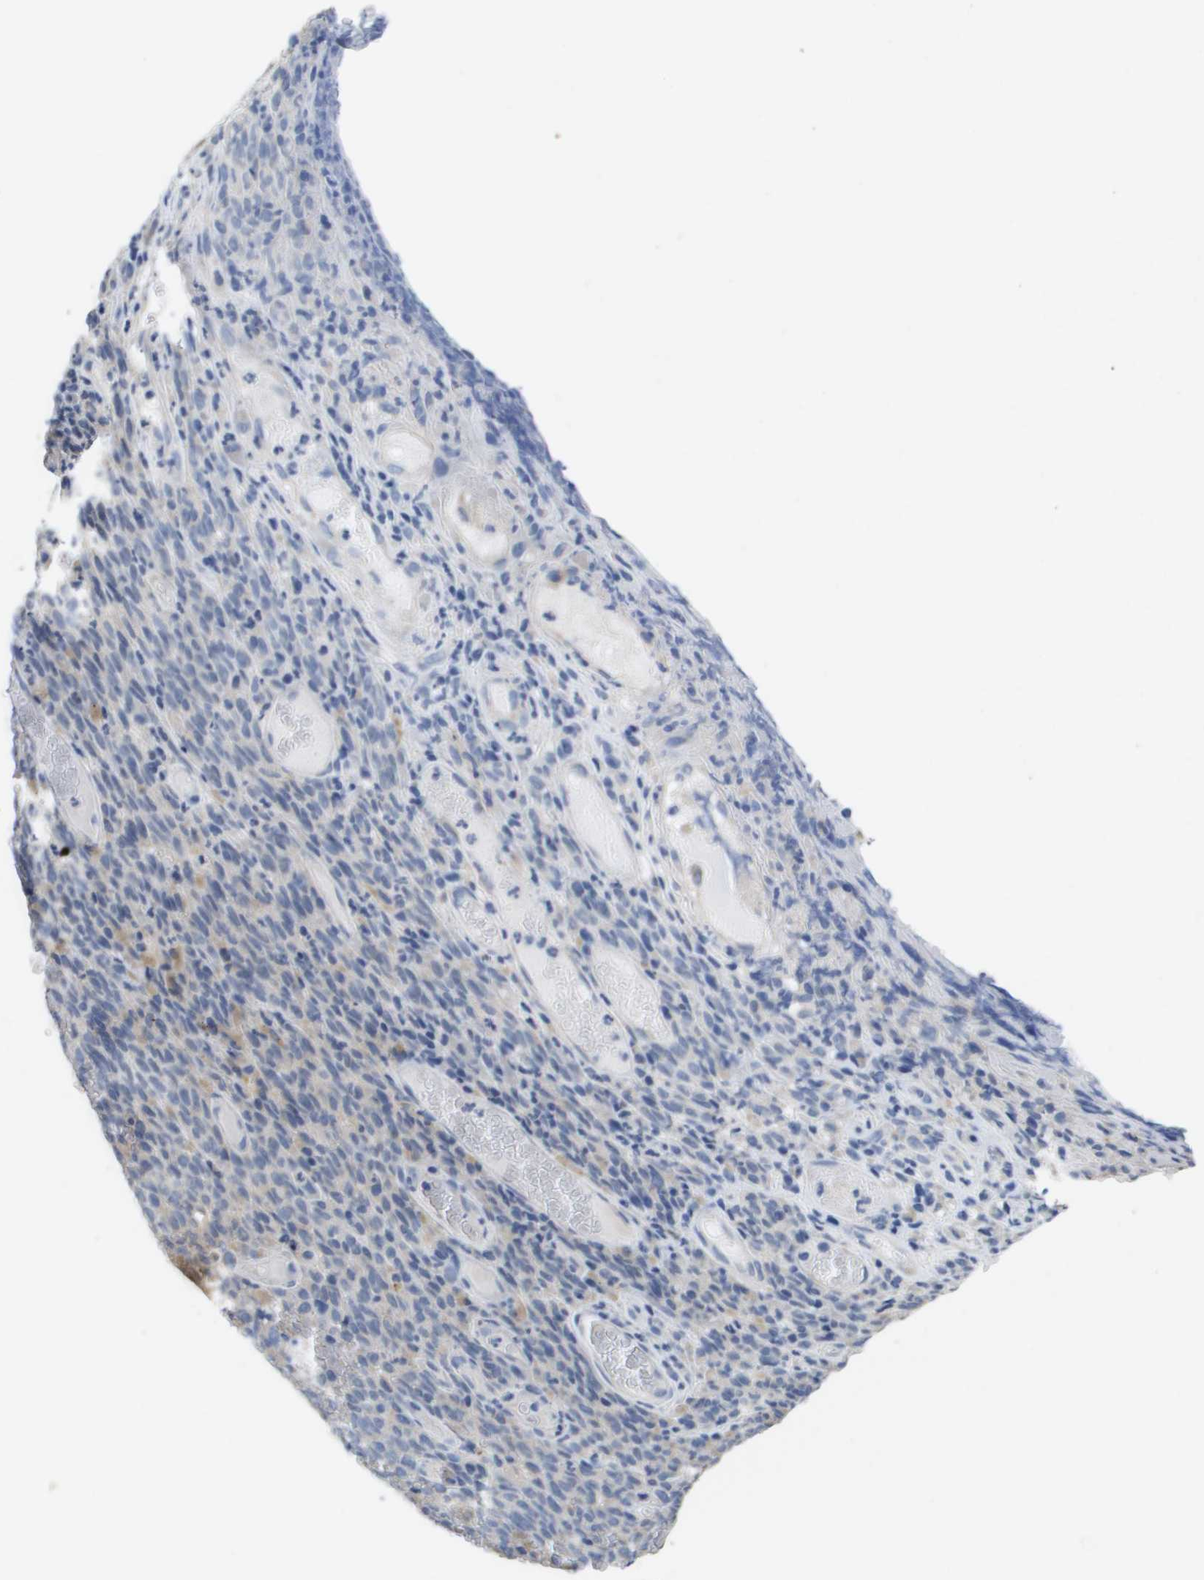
{"staining": {"intensity": "negative", "quantity": "none", "location": "none"}, "tissue": "melanoma", "cell_type": "Tumor cells", "image_type": "cancer", "snomed": [{"axis": "morphology", "description": "Malignant melanoma, NOS"}, {"axis": "topography", "description": "Skin"}], "caption": "This is an immunohistochemistry (IHC) image of human malignant melanoma. There is no staining in tumor cells.", "gene": "CA9", "patient": {"sex": "female", "age": 82}}